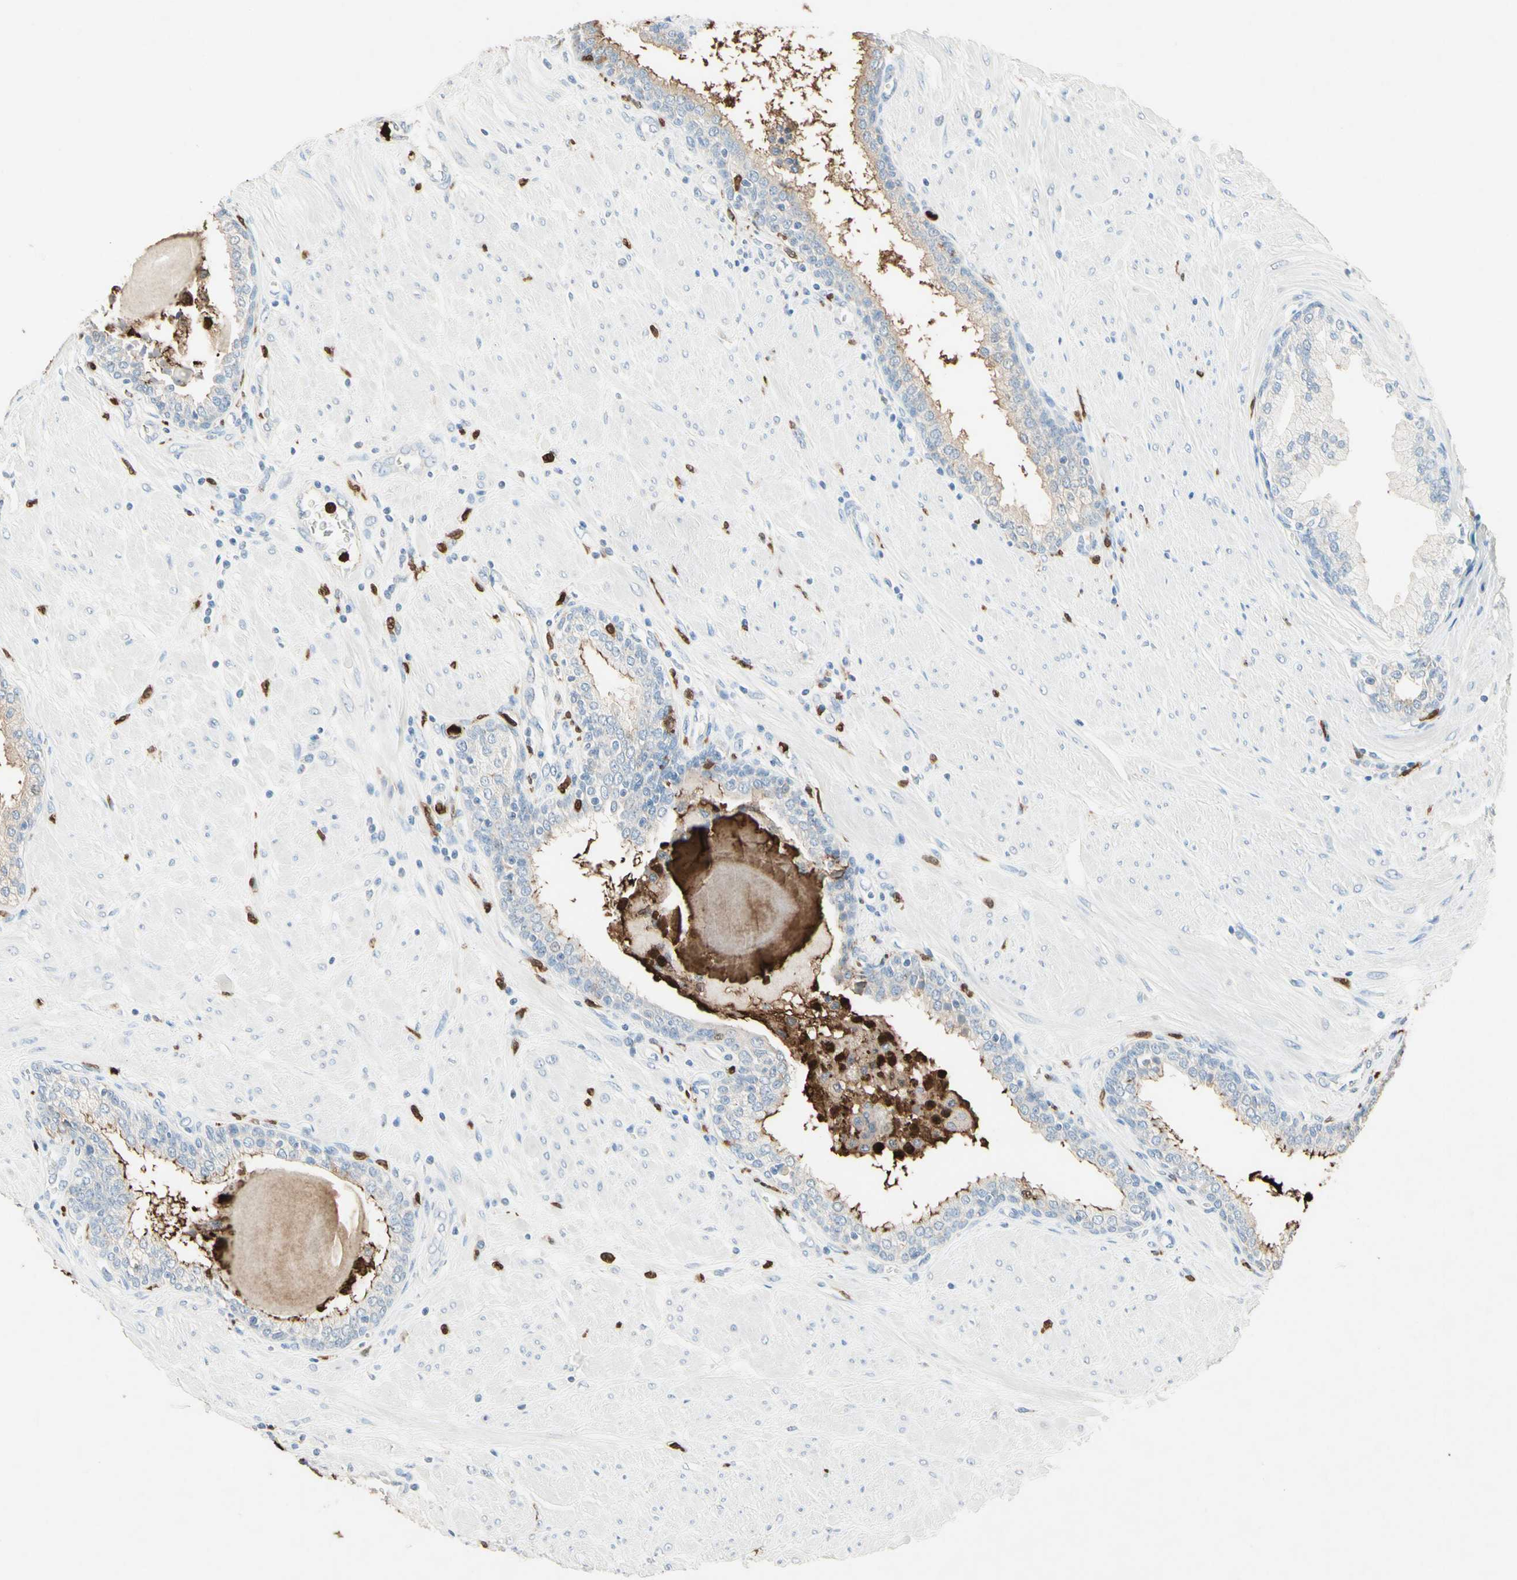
{"staining": {"intensity": "negative", "quantity": "none", "location": "none"}, "tissue": "prostate", "cell_type": "Glandular cells", "image_type": "normal", "snomed": [{"axis": "morphology", "description": "Normal tissue, NOS"}, {"axis": "topography", "description": "Prostate"}], "caption": "Immunohistochemical staining of benign human prostate demonstrates no significant staining in glandular cells. (DAB (3,3'-diaminobenzidine) immunohistochemistry with hematoxylin counter stain).", "gene": "NFKBIZ", "patient": {"sex": "male", "age": 51}}